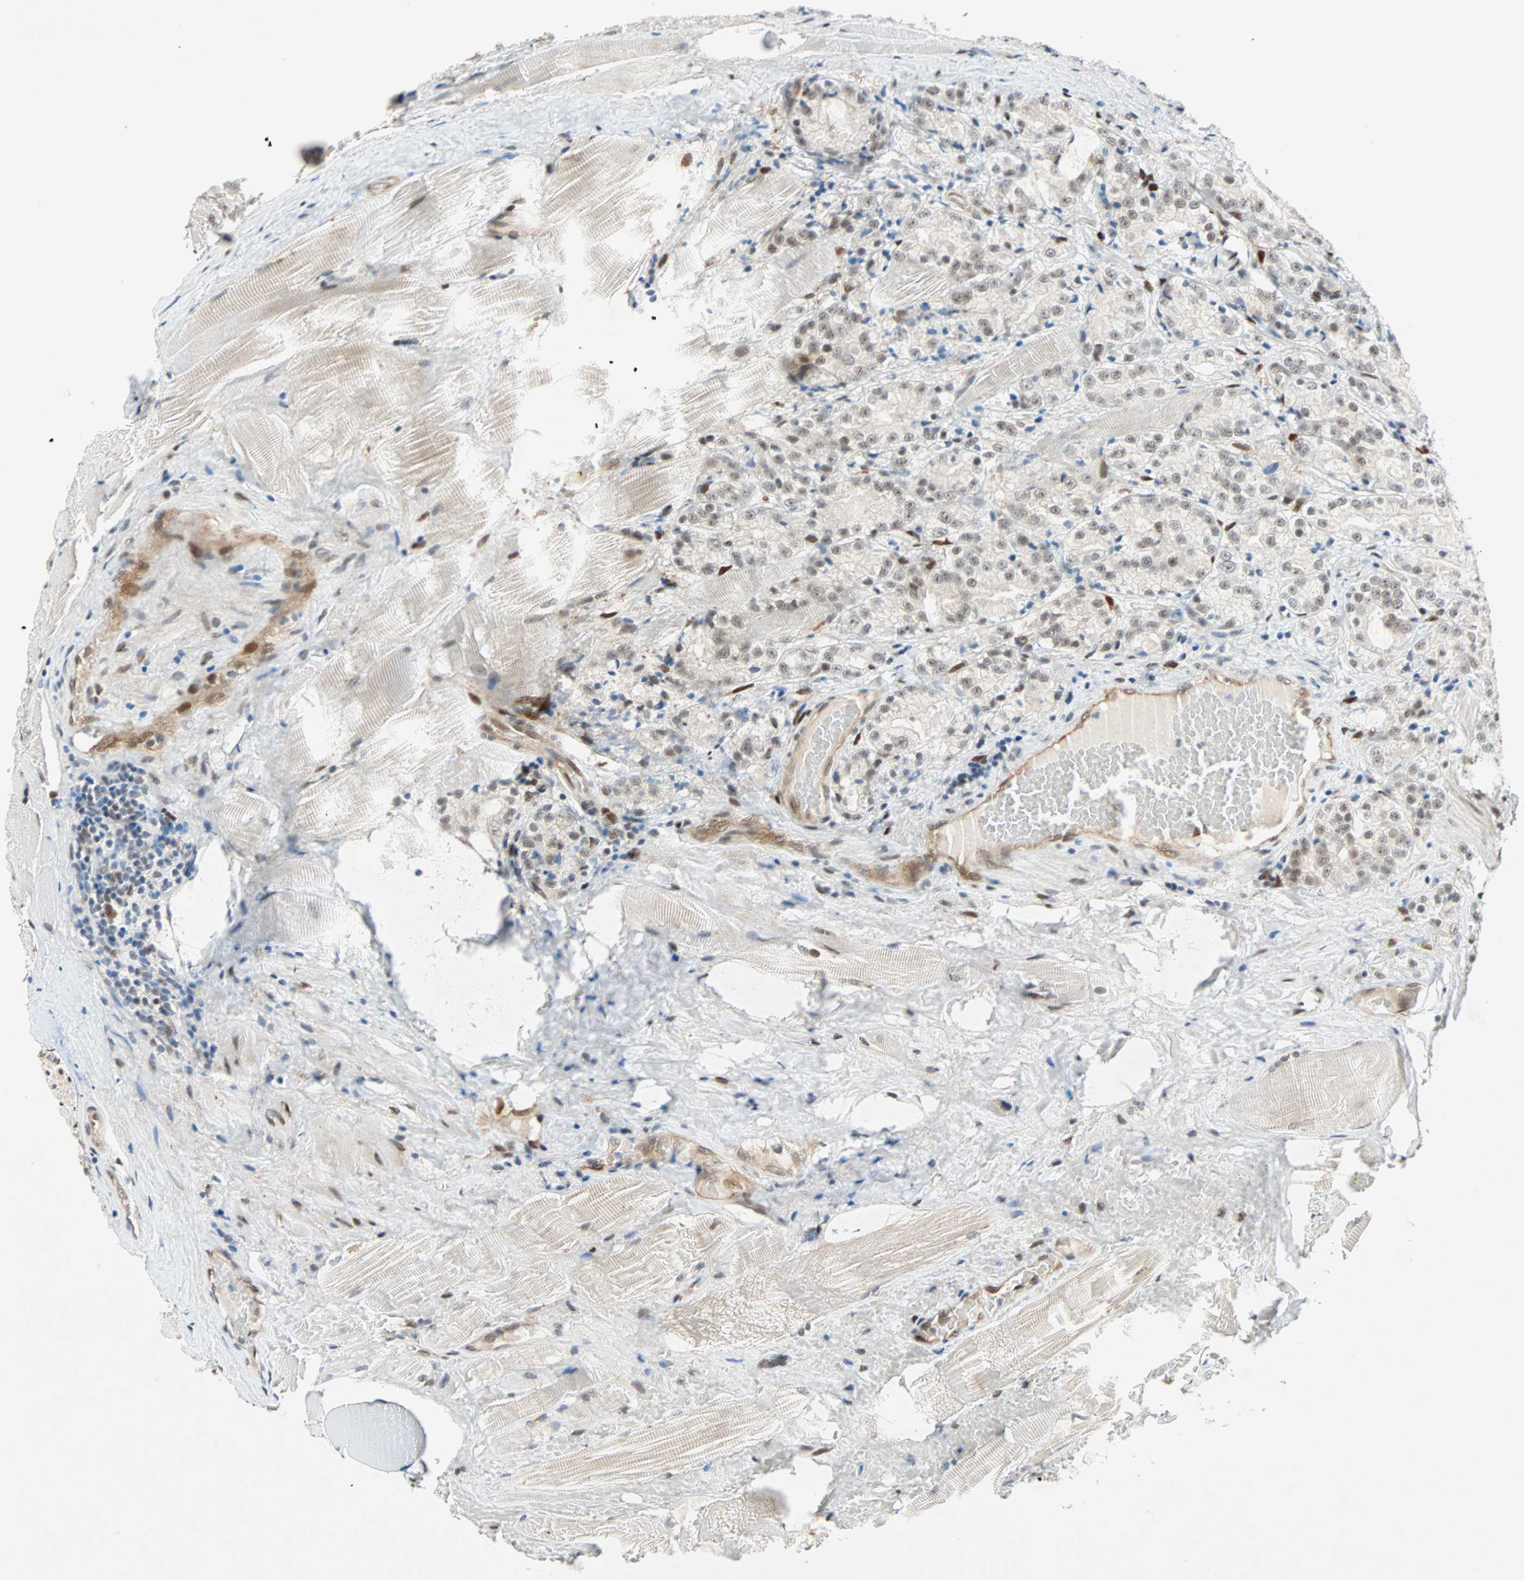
{"staining": {"intensity": "weak", "quantity": ">75%", "location": "nuclear"}, "tissue": "prostate cancer", "cell_type": "Tumor cells", "image_type": "cancer", "snomed": [{"axis": "morphology", "description": "Adenocarcinoma, High grade"}, {"axis": "topography", "description": "Prostate"}], "caption": "Prostate cancer (high-grade adenocarcinoma) tissue exhibits weak nuclear expression in about >75% of tumor cells, visualized by immunohistochemistry.", "gene": "WWTR1", "patient": {"sex": "male", "age": 73}}